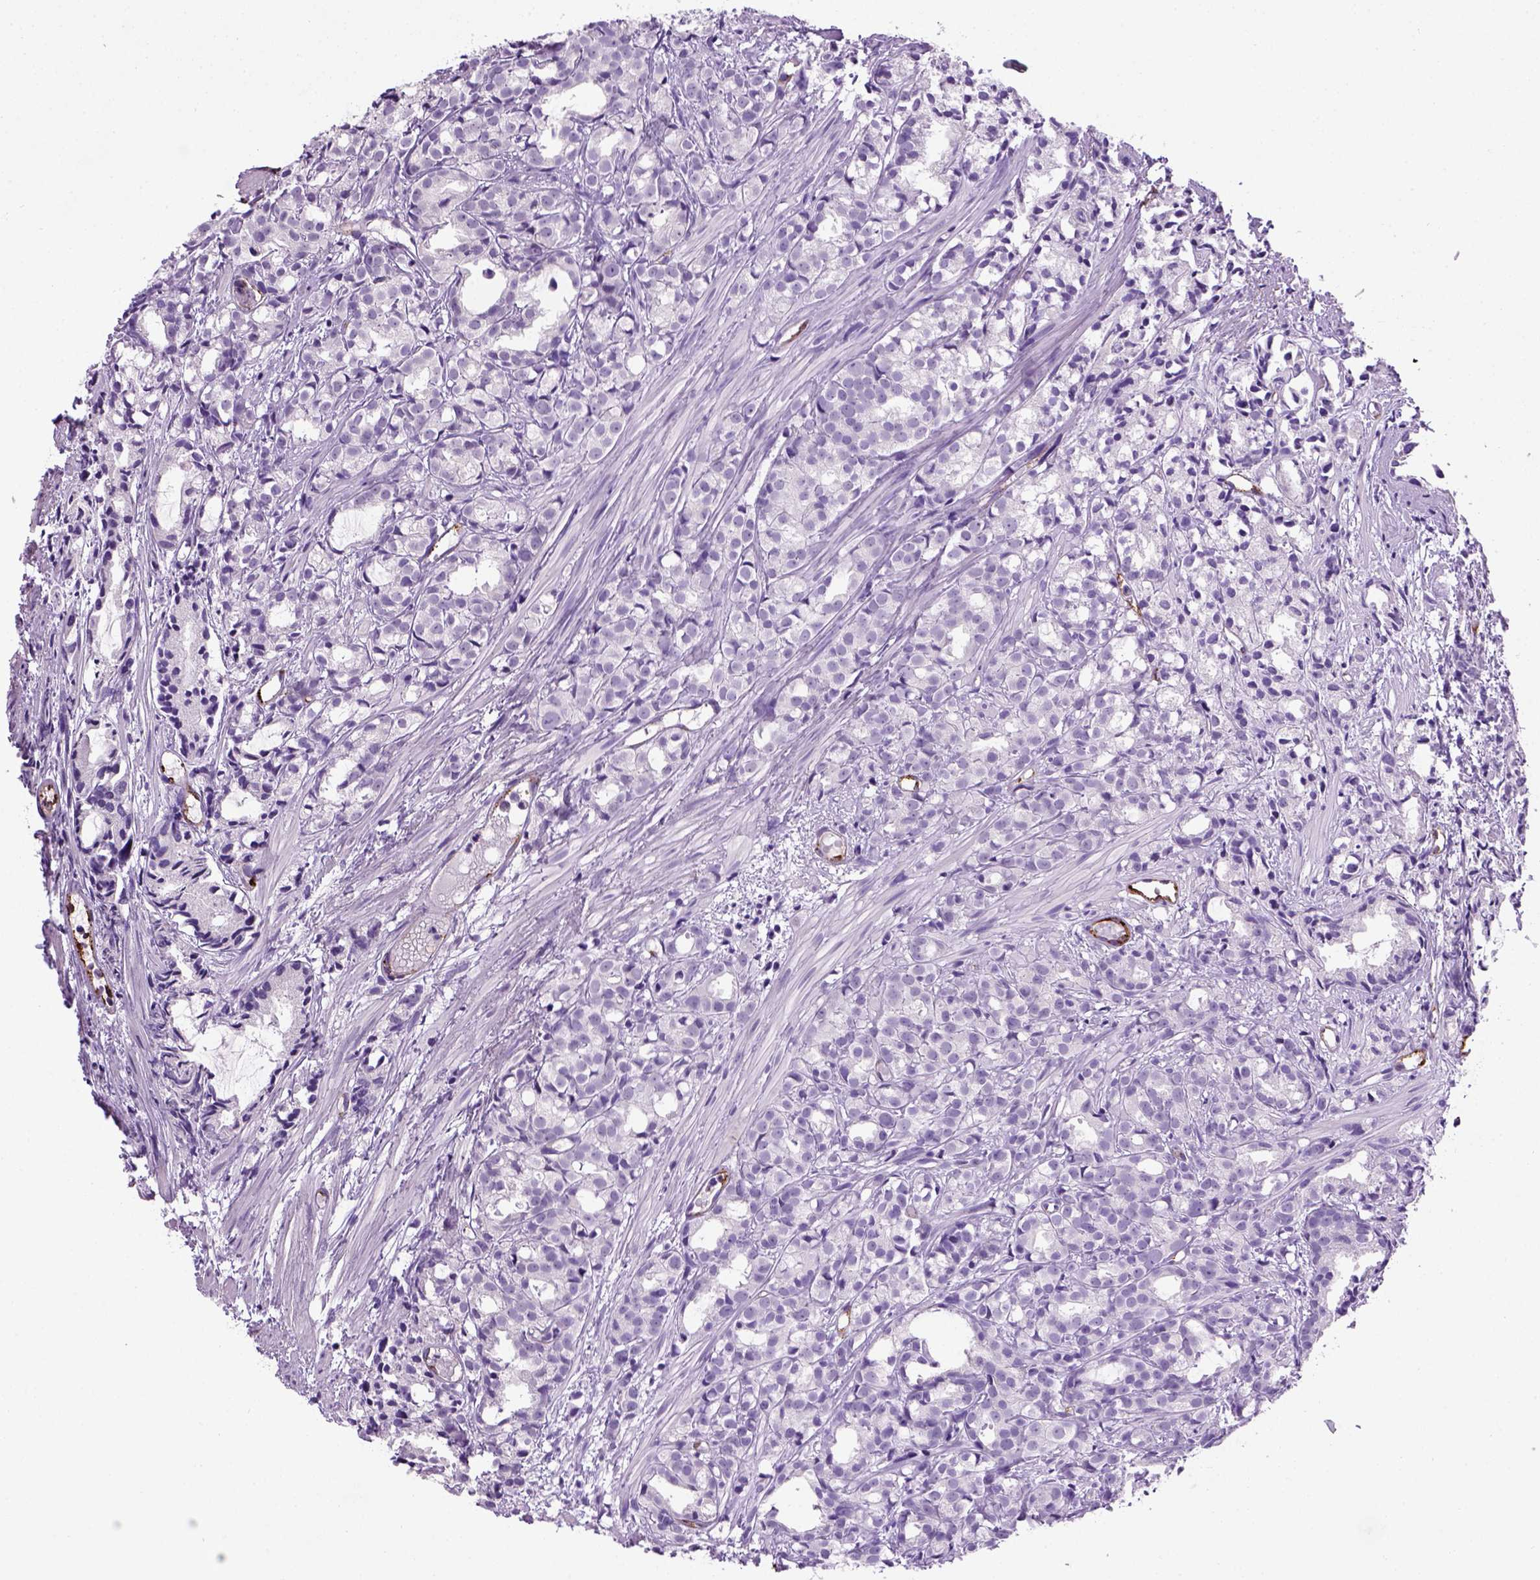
{"staining": {"intensity": "negative", "quantity": "none", "location": "none"}, "tissue": "prostate cancer", "cell_type": "Tumor cells", "image_type": "cancer", "snomed": [{"axis": "morphology", "description": "Adenocarcinoma, High grade"}, {"axis": "topography", "description": "Prostate"}], "caption": "Immunohistochemistry (IHC) micrograph of neoplastic tissue: high-grade adenocarcinoma (prostate) stained with DAB (3,3'-diaminobenzidine) displays no significant protein expression in tumor cells. (DAB immunohistochemistry (IHC) with hematoxylin counter stain).", "gene": "VWF", "patient": {"sex": "male", "age": 79}}